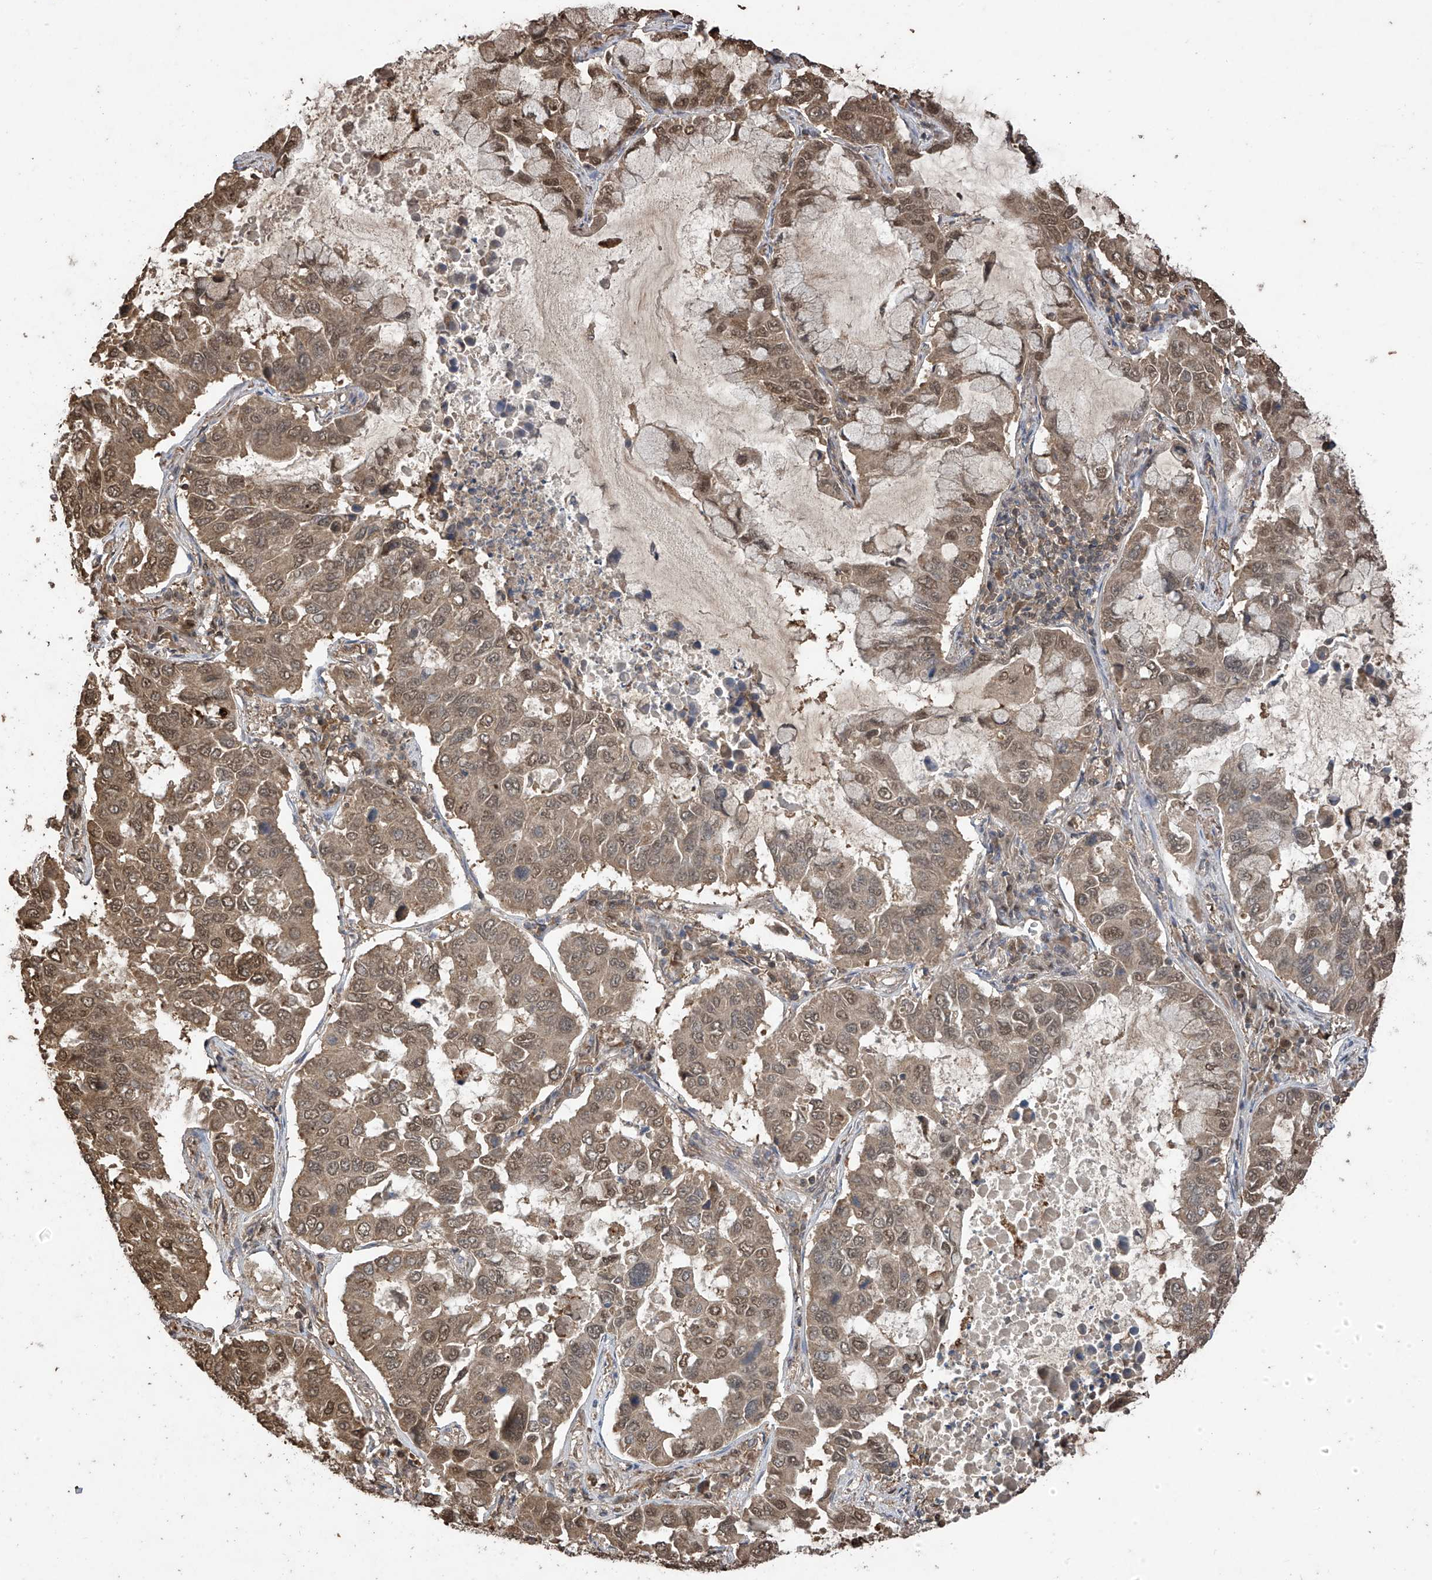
{"staining": {"intensity": "moderate", "quantity": ">75%", "location": "cytoplasmic/membranous,nuclear"}, "tissue": "lung cancer", "cell_type": "Tumor cells", "image_type": "cancer", "snomed": [{"axis": "morphology", "description": "Adenocarcinoma, NOS"}, {"axis": "topography", "description": "Lung"}], "caption": "A micrograph showing moderate cytoplasmic/membranous and nuclear positivity in about >75% of tumor cells in adenocarcinoma (lung), as visualized by brown immunohistochemical staining.", "gene": "PNPT1", "patient": {"sex": "male", "age": 64}}